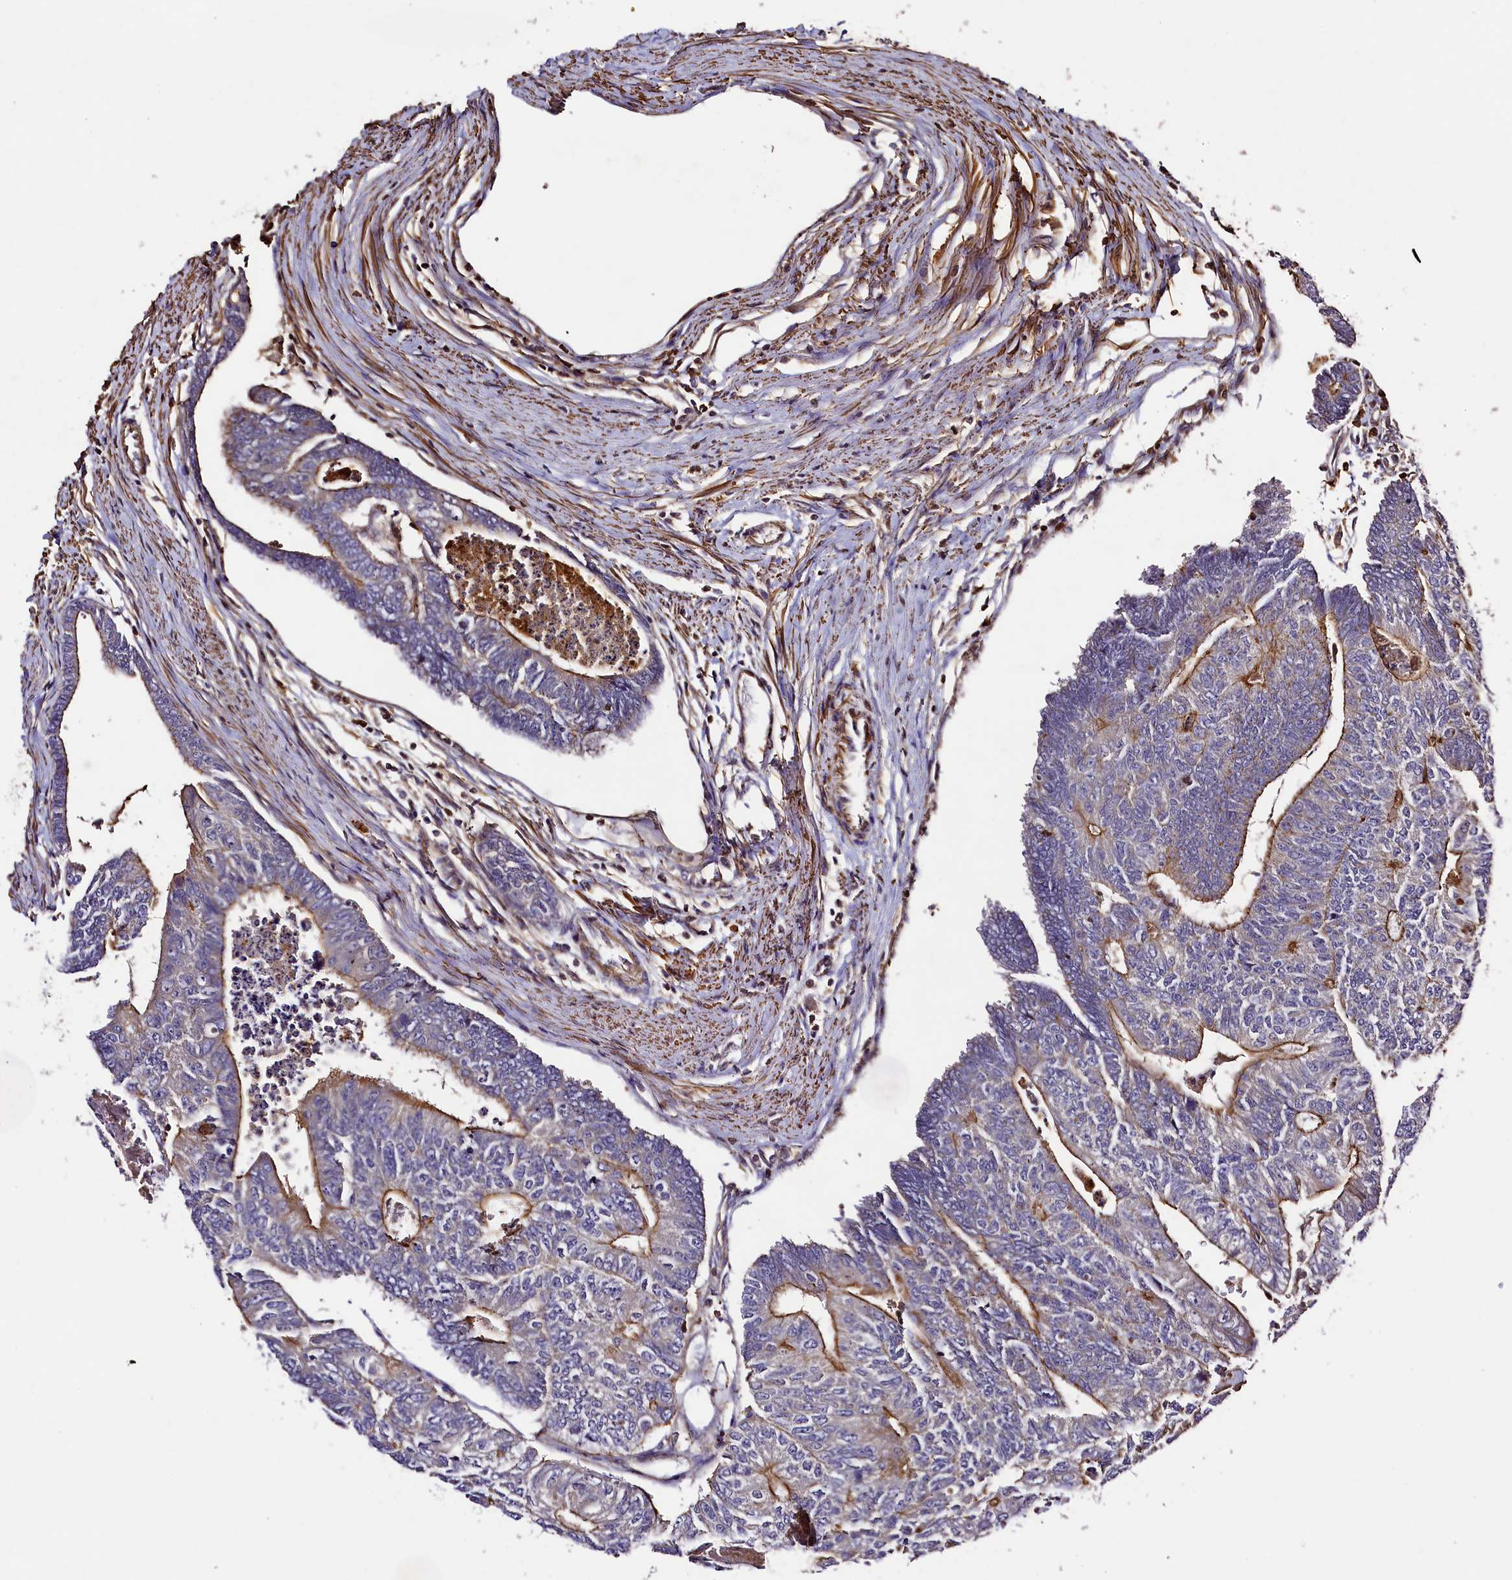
{"staining": {"intensity": "moderate", "quantity": "<25%", "location": "cytoplasmic/membranous"}, "tissue": "colorectal cancer", "cell_type": "Tumor cells", "image_type": "cancer", "snomed": [{"axis": "morphology", "description": "Adenocarcinoma, NOS"}, {"axis": "topography", "description": "Colon"}], "caption": "Protein analysis of colorectal cancer tissue shows moderate cytoplasmic/membranous positivity in about <25% of tumor cells.", "gene": "RAPSN", "patient": {"sex": "female", "age": 67}}